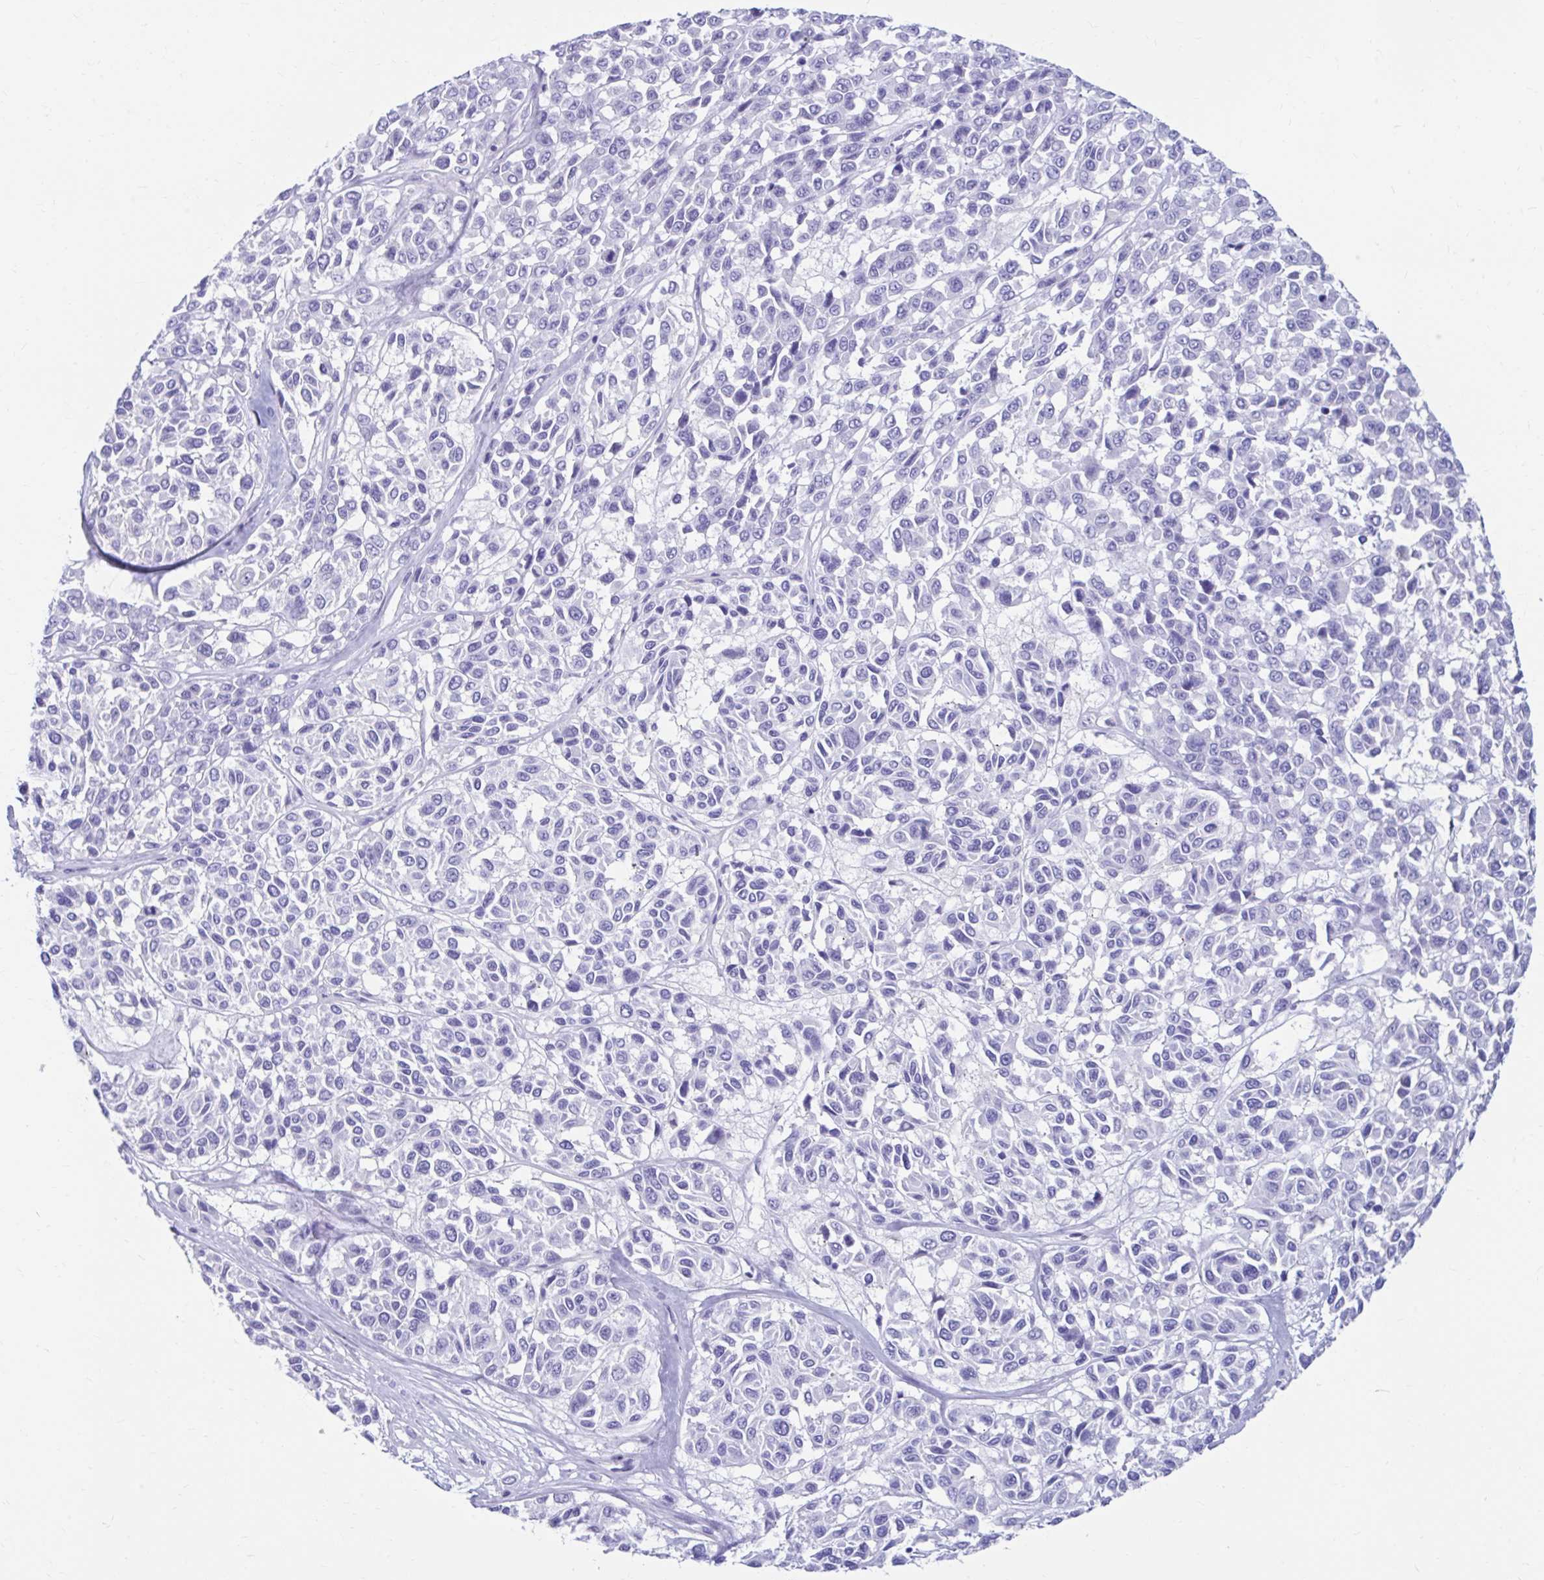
{"staining": {"intensity": "negative", "quantity": "none", "location": "none"}, "tissue": "melanoma", "cell_type": "Tumor cells", "image_type": "cancer", "snomed": [{"axis": "morphology", "description": "Malignant melanoma, NOS"}, {"axis": "topography", "description": "Skin"}], "caption": "Immunohistochemistry (IHC) photomicrograph of melanoma stained for a protein (brown), which shows no staining in tumor cells.", "gene": "NSG2", "patient": {"sex": "female", "age": 66}}